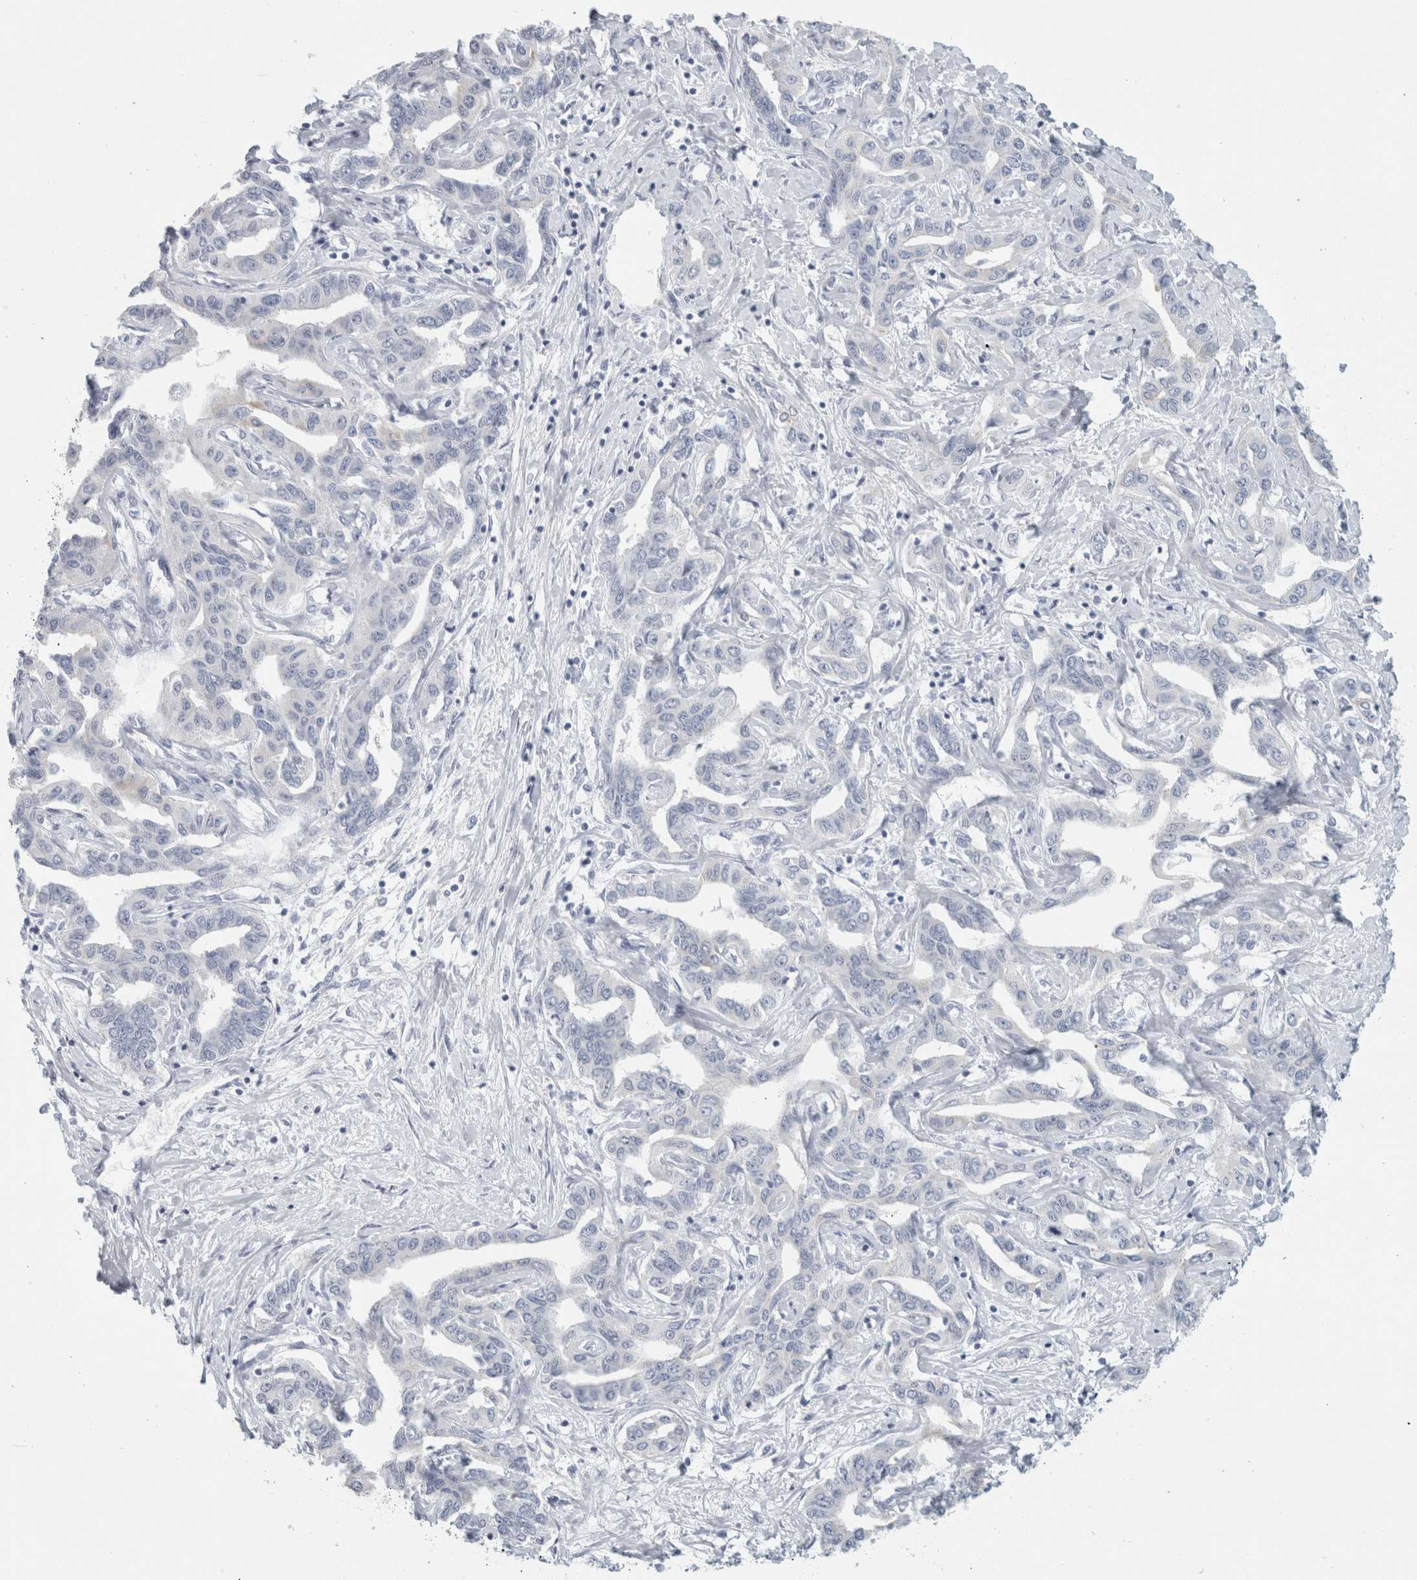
{"staining": {"intensity": "negative", "quantity": "none", "location": "none"}, "tissue": "liver cancer", "cell_type": "Tumor cells", "image_type": "cancer", "snomed": [{"axis": "morphology", "description": "Cholangiocarcinoma"}, {"axis": "topography", "description": "Liver"}], "caption": "Human liver cancer stained for a protein using immunohistochemistry (IHC) reveals no expression in tumor cells.", "gene": "SLC28A3", "patient": {"sex": "male", "age": 59}}